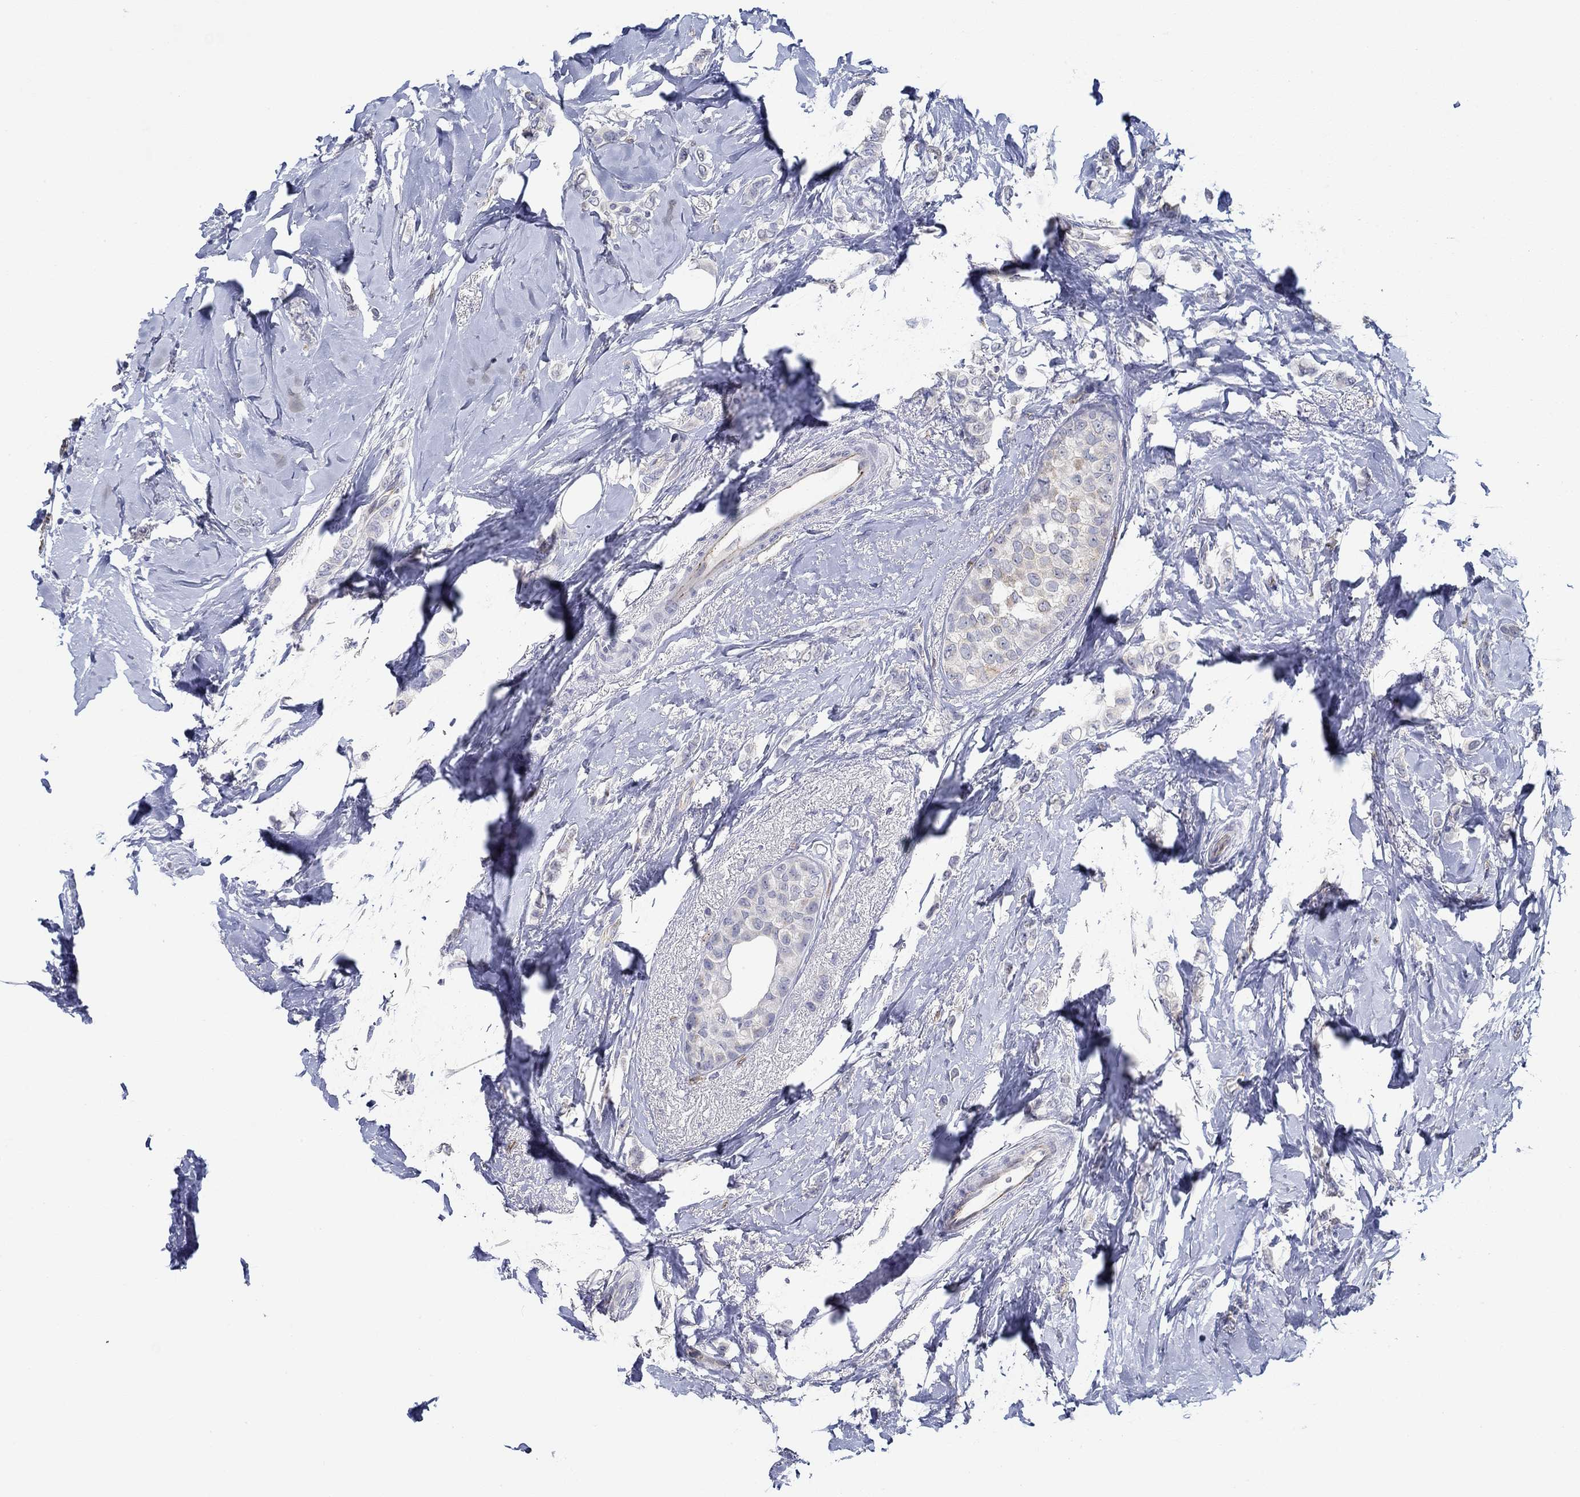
{"staining": {"intensity": "negative", "quantity": "none", "location": "none"}, "tissue": "breast cancer", "cell_type": "Tumor cells", "image_type": "cancer", "snomed": [{"axis": "morphology", "description": "Lobular carcinoma"}, {"axis": "topography", "description": "Breast"}], "caption": "A micrograph of breast lobular carcinoma stained for a protein exhibits no brown staining in tumor cells. (Brightfield microscopy of DAB (3,3'-diaminobenzidine) immunohistochemistry (IHC) at high magnification).", "gene": "GJA5", "patient": {"sex": "female", "age": 66}}